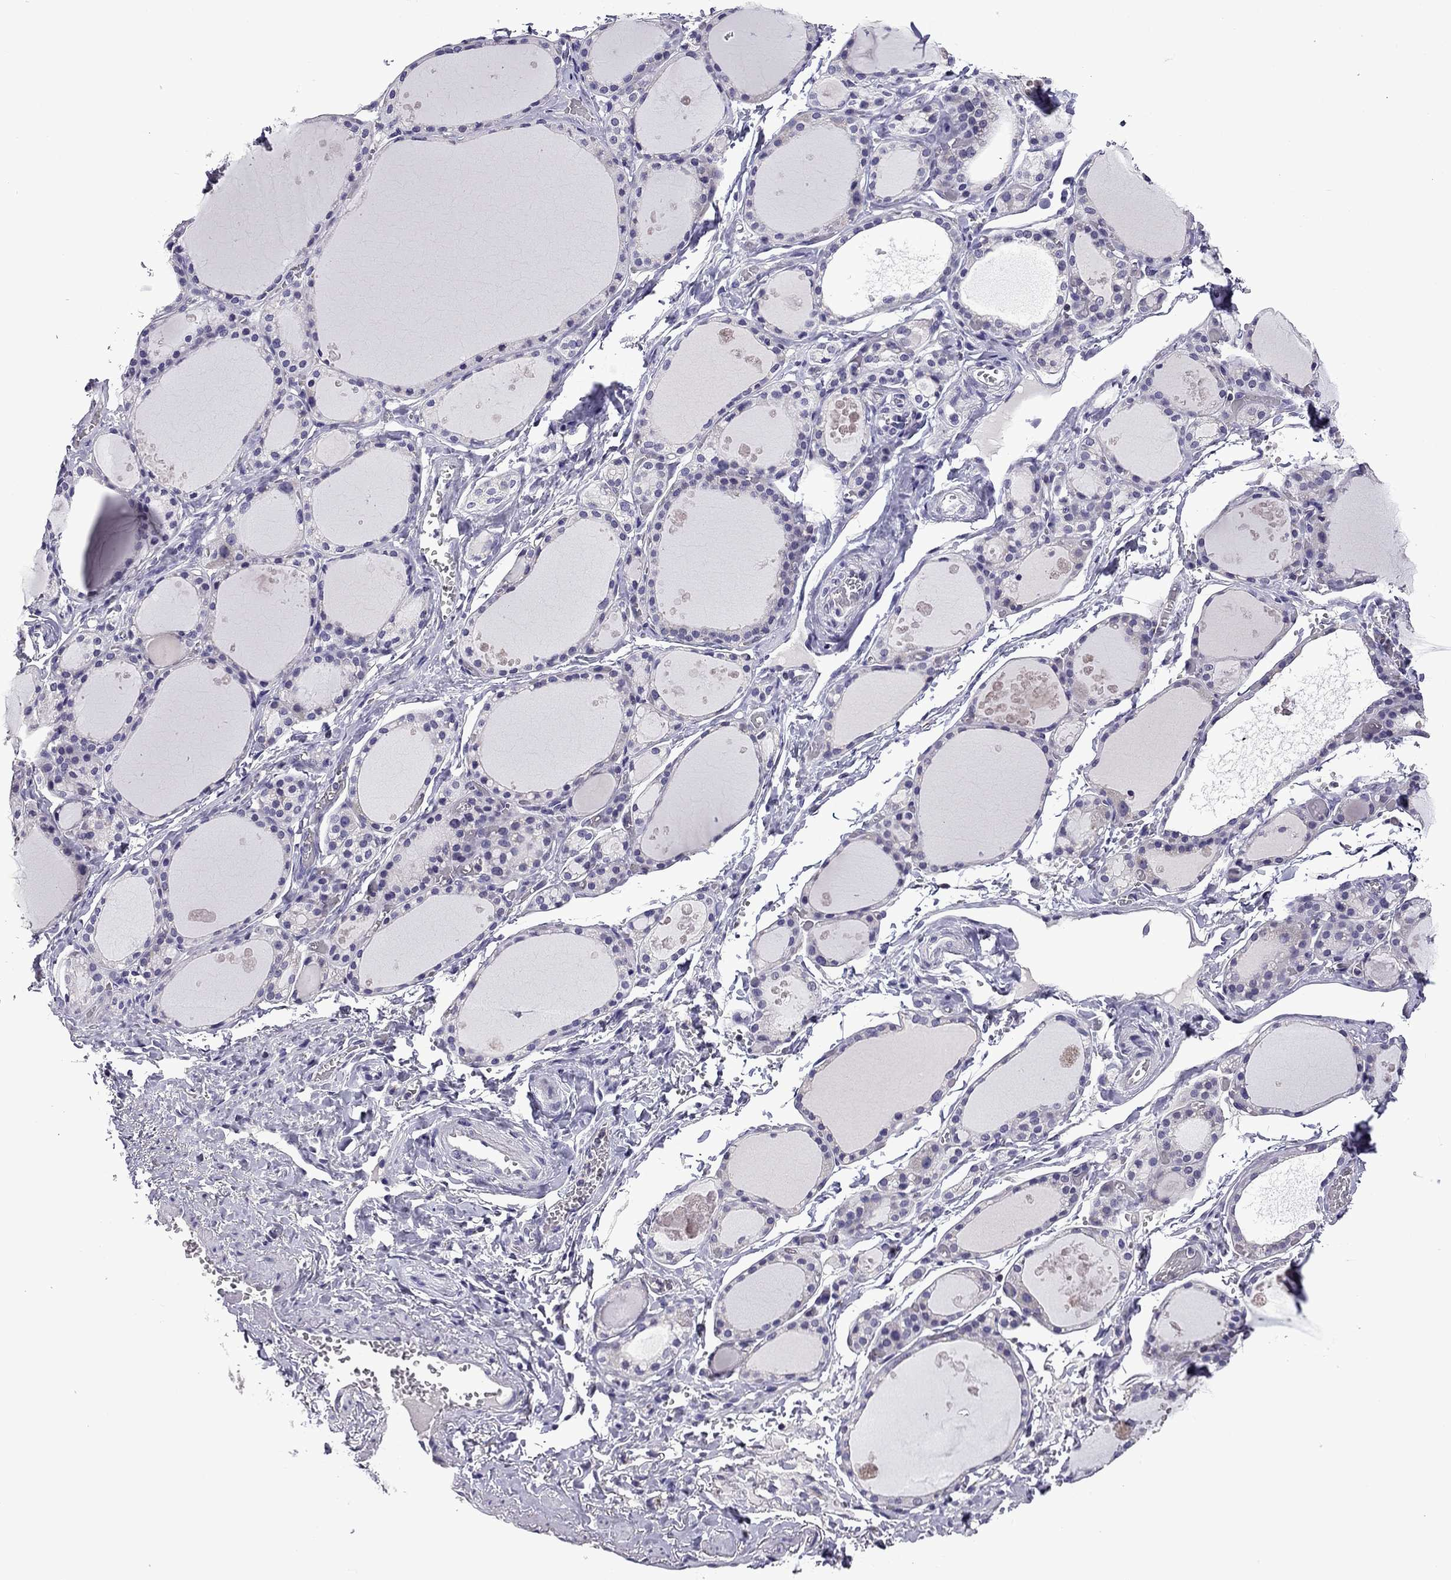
{"staining": {"intensity": "negative", "quantity": "none", "location": "none"}, "tissue": "thyroid gland", "cell_type": "Glandular cells", "image_type": "normal", "snomed": [{"axis": "morphology", "description": "Normal tissue, NOS"}, {"axis": "topography", "description": "Thyroid gland"}], "caption": "This is an immunohistochemistry histopathology image of benign thyroid gland. There is no positivity in glandular cells.", "gene": "TTN", "patient": {"sex": "male", "age": 68}}